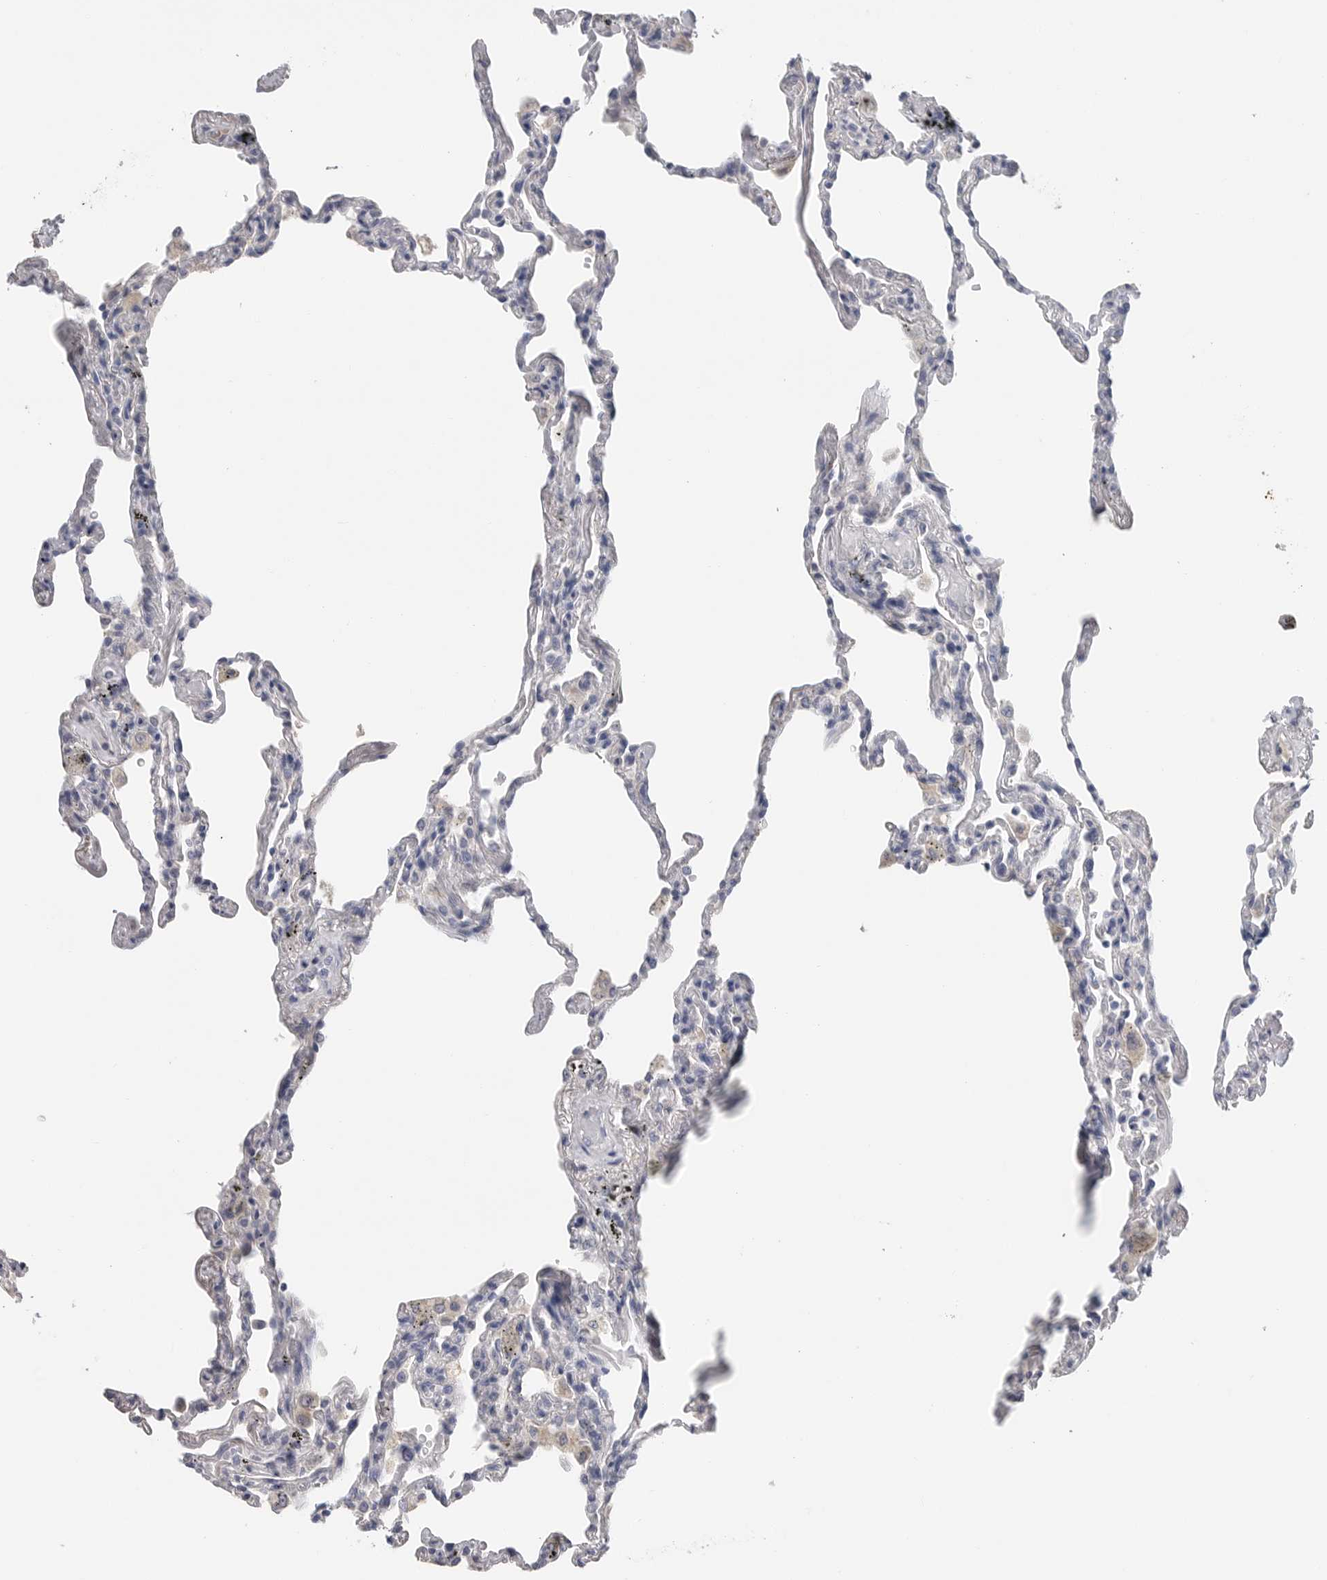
{"staining": {"intensity": "negative", "quantity": "none", "location": "none"}, "tissue": "lung", "cell_type": "Alveolar cells", "image_type": "normal", "snomed": [{"axis": "morphology", "description": "Normal tissue, NOS"}, {"axis": "topography", "description": "Lung"}], "caption": "IHC photomicrograph of normal lung: human lung stained with DAB displays no significant protein positivity in alveolar cells.", "gene": "FABP6", "patient": {"sex": "male", "age": 59}}